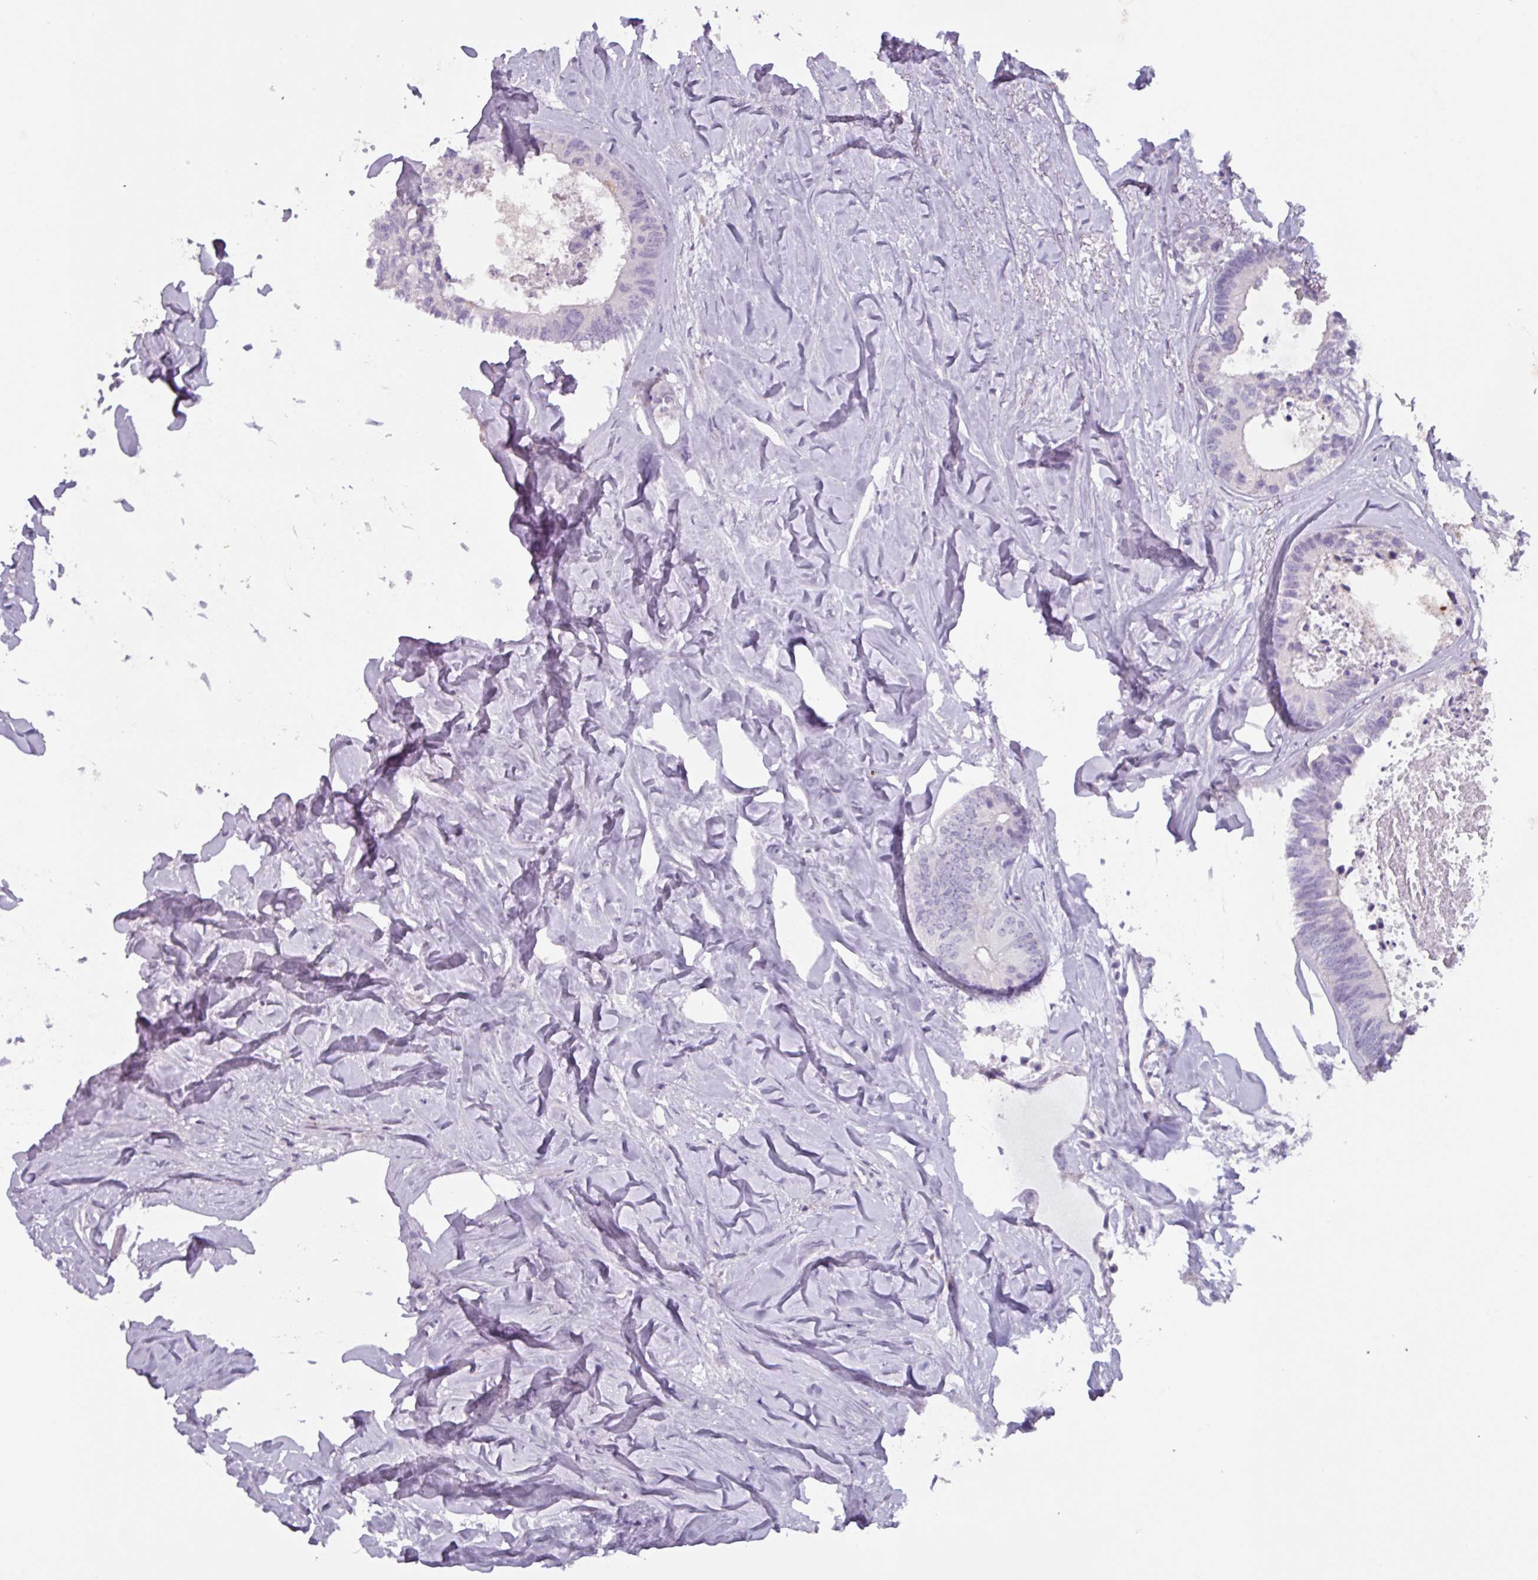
{"staining": {"intensity": "negative", "quantity": "none", "location": "none"}, "tissue": "colorectal cancer", "cell_type": "Tumor cells", "image_type": "cancer", "snomed": [{"axis": "morphology", "description": "Adenocarcinoma, NOS"}, {"axis": "topography", "description": "Colon"}, {"axis": "topography", "description": "Rectum"}], "caption": "High magnification brightfield microscopy of colorectal cancer stained with DAB (brown) and counterstained with hematoxylin (blue): tumor cells show no significant staining. (DAB (3,3'-diaminobenzidine) IHC, high magnification).", "gene": "OR2T10", "patient": {"sex": "male", "age": 57}}